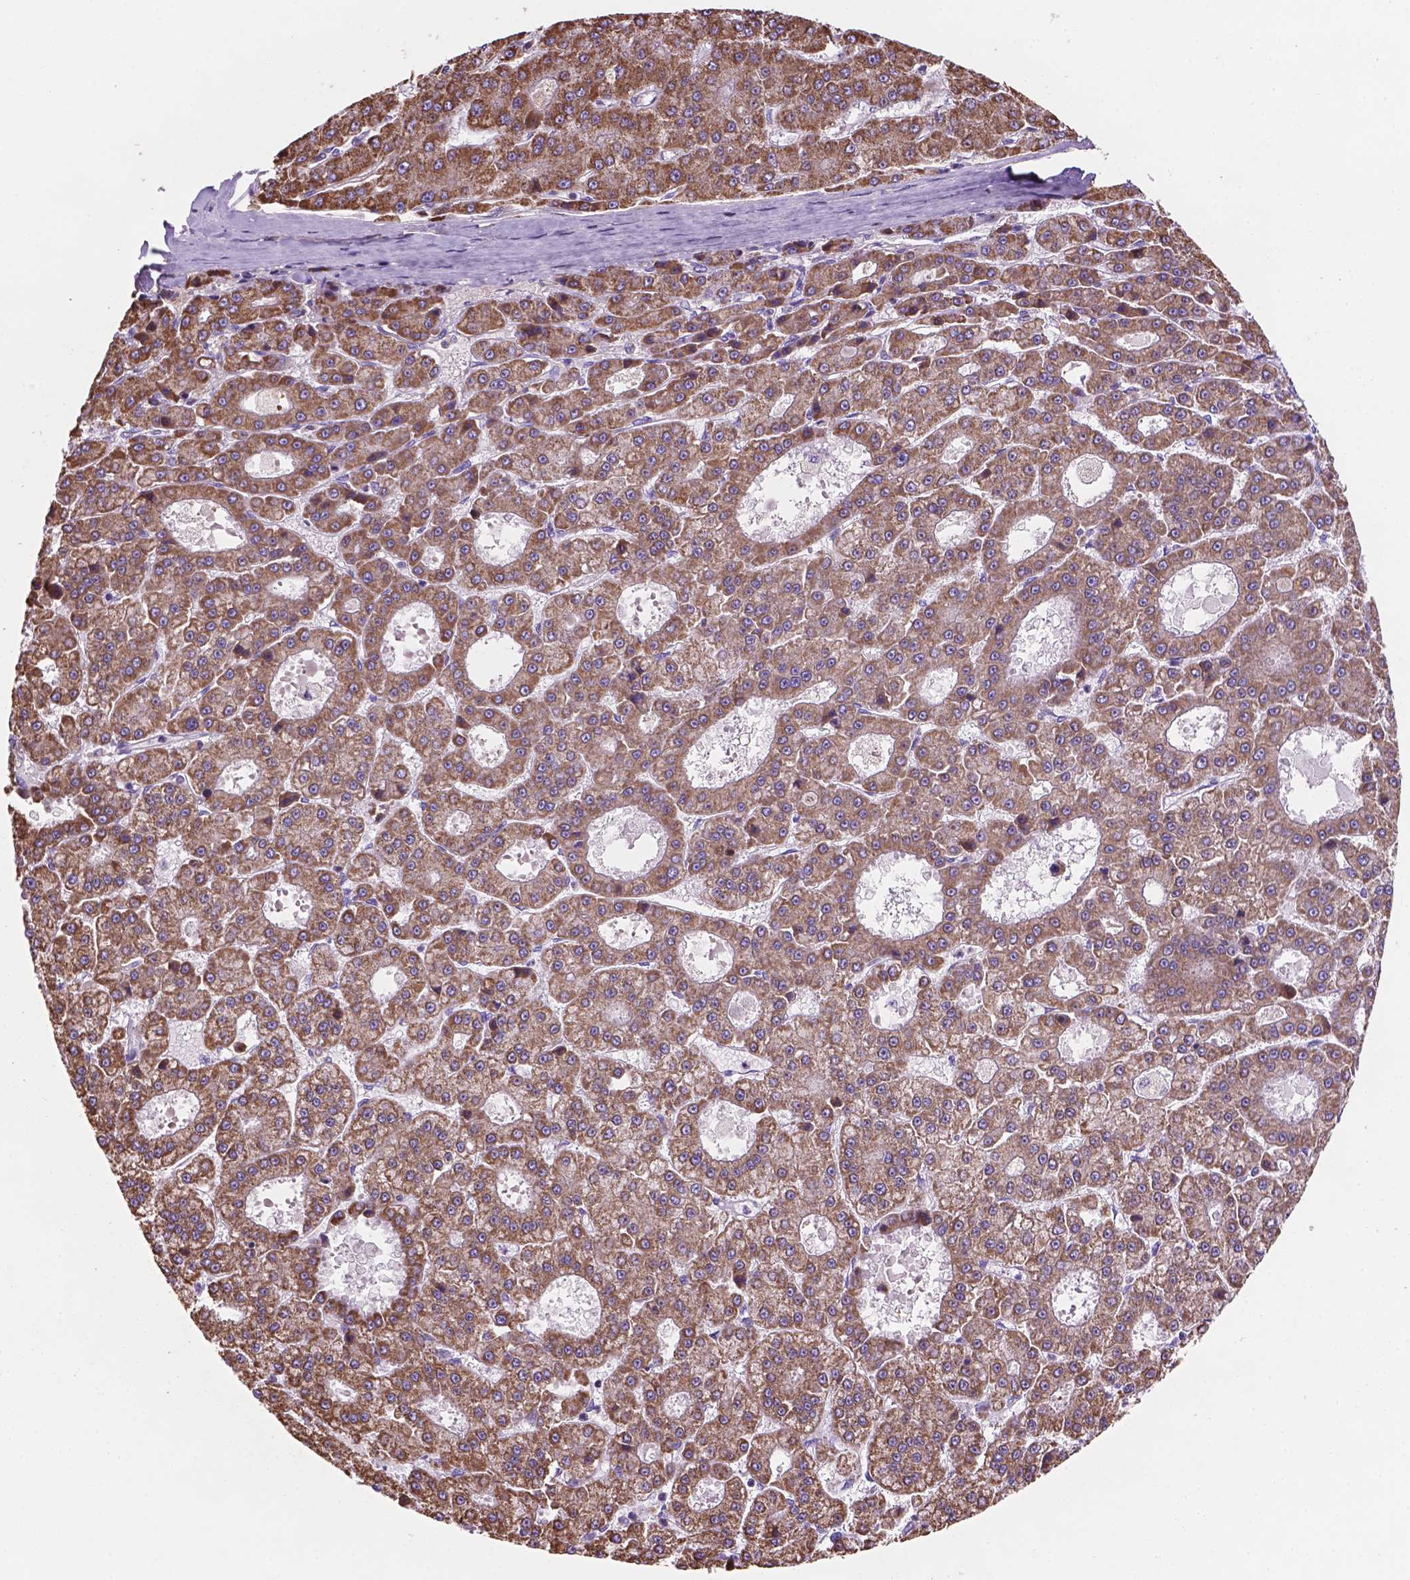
{"staining": {"intensity": "moderate", "quantity": ">75%", "location": "cytoplasmic/membranous"}, "tissue": "liver cancer", "cell_type": "Tumor cells", "image_type": "cancer", "snomed": [{"axis": "morphology", "description": "Carcinoma, Hepatocellular, NOS"}, {"axis": "topography", "description": "Liver"}], "caption": "Protein positivity by immunohistochemistry (IHC) displays moderate cytoplasmic/membranous positivity in about >75% of tumor cells in liver cancer. The protein of interest is shown in brown color, while the nuclei are stained blue.", "gene": "MKRN2OS", "patient": {"sex": "male", "age": 70}}